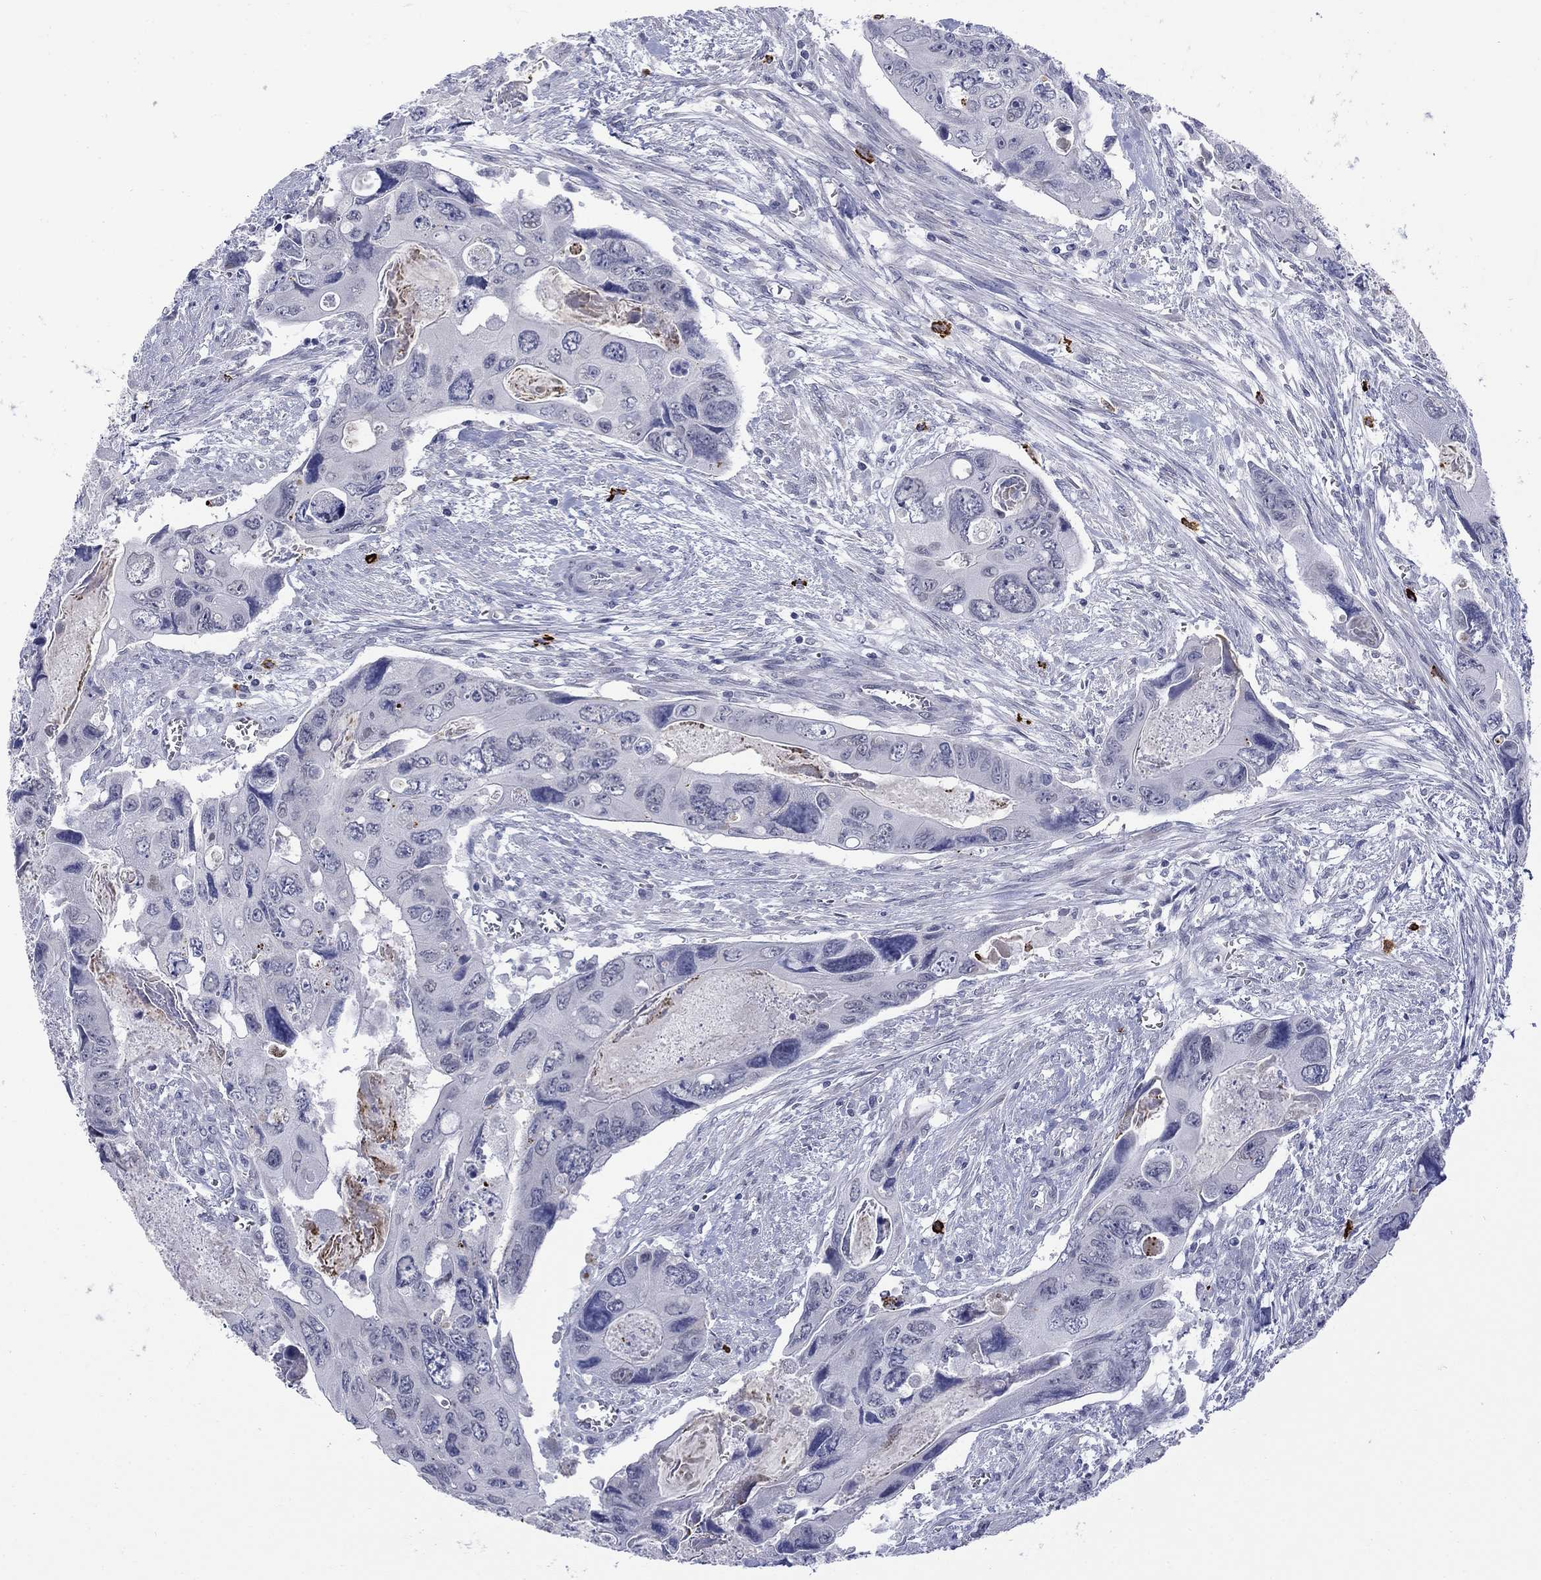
{"staining": {"intensity": "negative", "quantity": "none", "location": "none"}, "tissue": "colorectal cancer", "cell_type": "Tumor cells", "image_type": "cancer", "snomed": [{"axis": "morphology", "description": "Adenocarcinoma, NOS"}, {"axis": "topography", "description": "Rectum"}], "caption": "Human colorectal cancer (adenocarcinoma) stained for a protein using immunohistochemistry exhibits no positivity in tumor cells.", "gene": "ECEL1", "patient": {"sex": "male", "age": 62}}